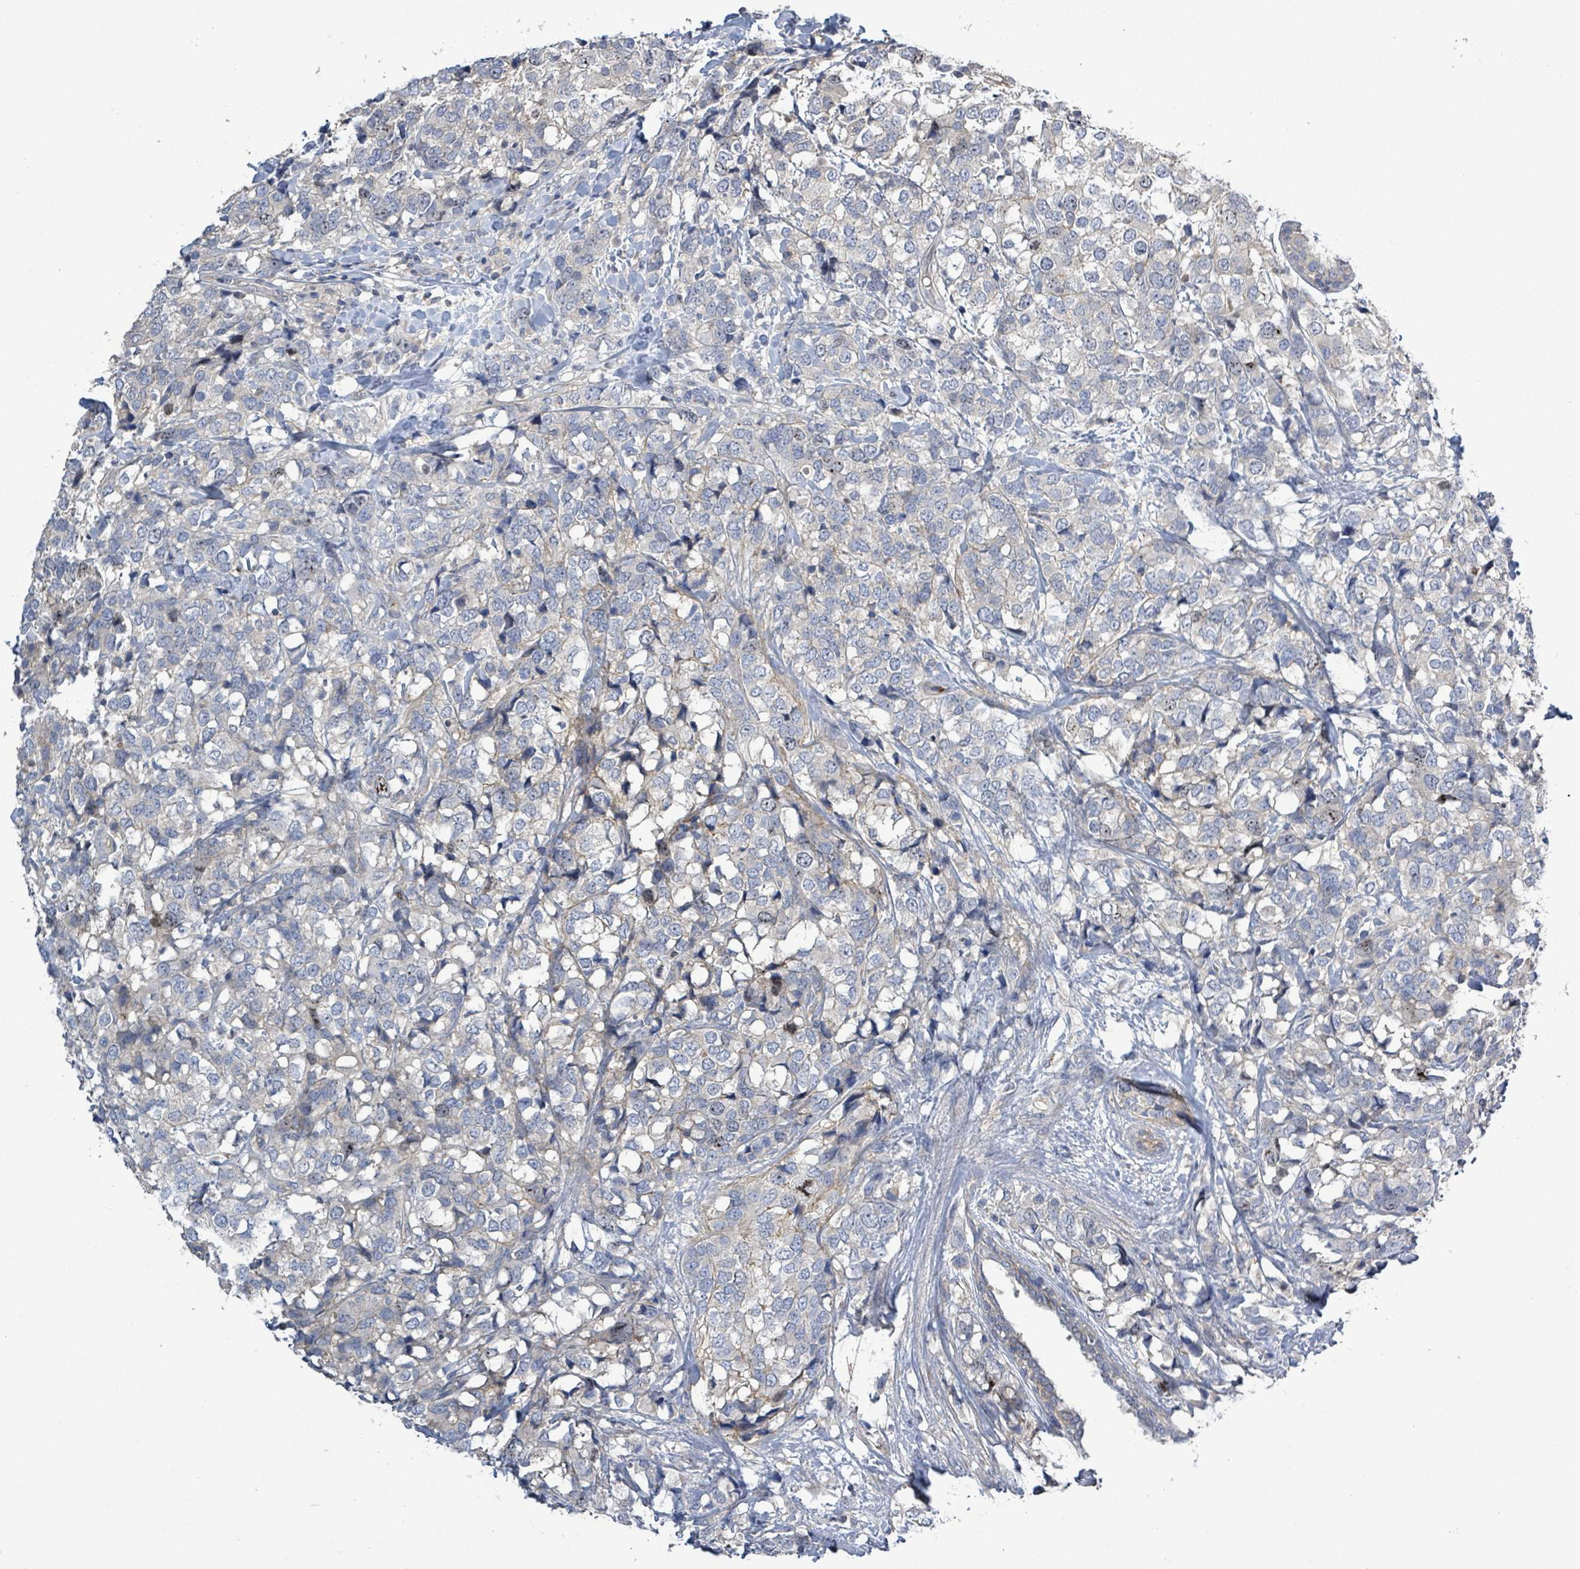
{"staining": {"intensity": "negative", "quantity": "none", "location": "none"}, "tissue": "breast cancer", "cell_type": "Tumor cells", "image_type": "cancer", "snomed": [{"axis": "morphology", "description": "Lobular carcinoma"}, {"axis": "topography", "description": "Breast"}], "caption": "The image shows no significant expression in tumor cells of lobular carcinoma (breast).", "gene": "KRAS", "patient": {"sex": "female", "age": 59}}